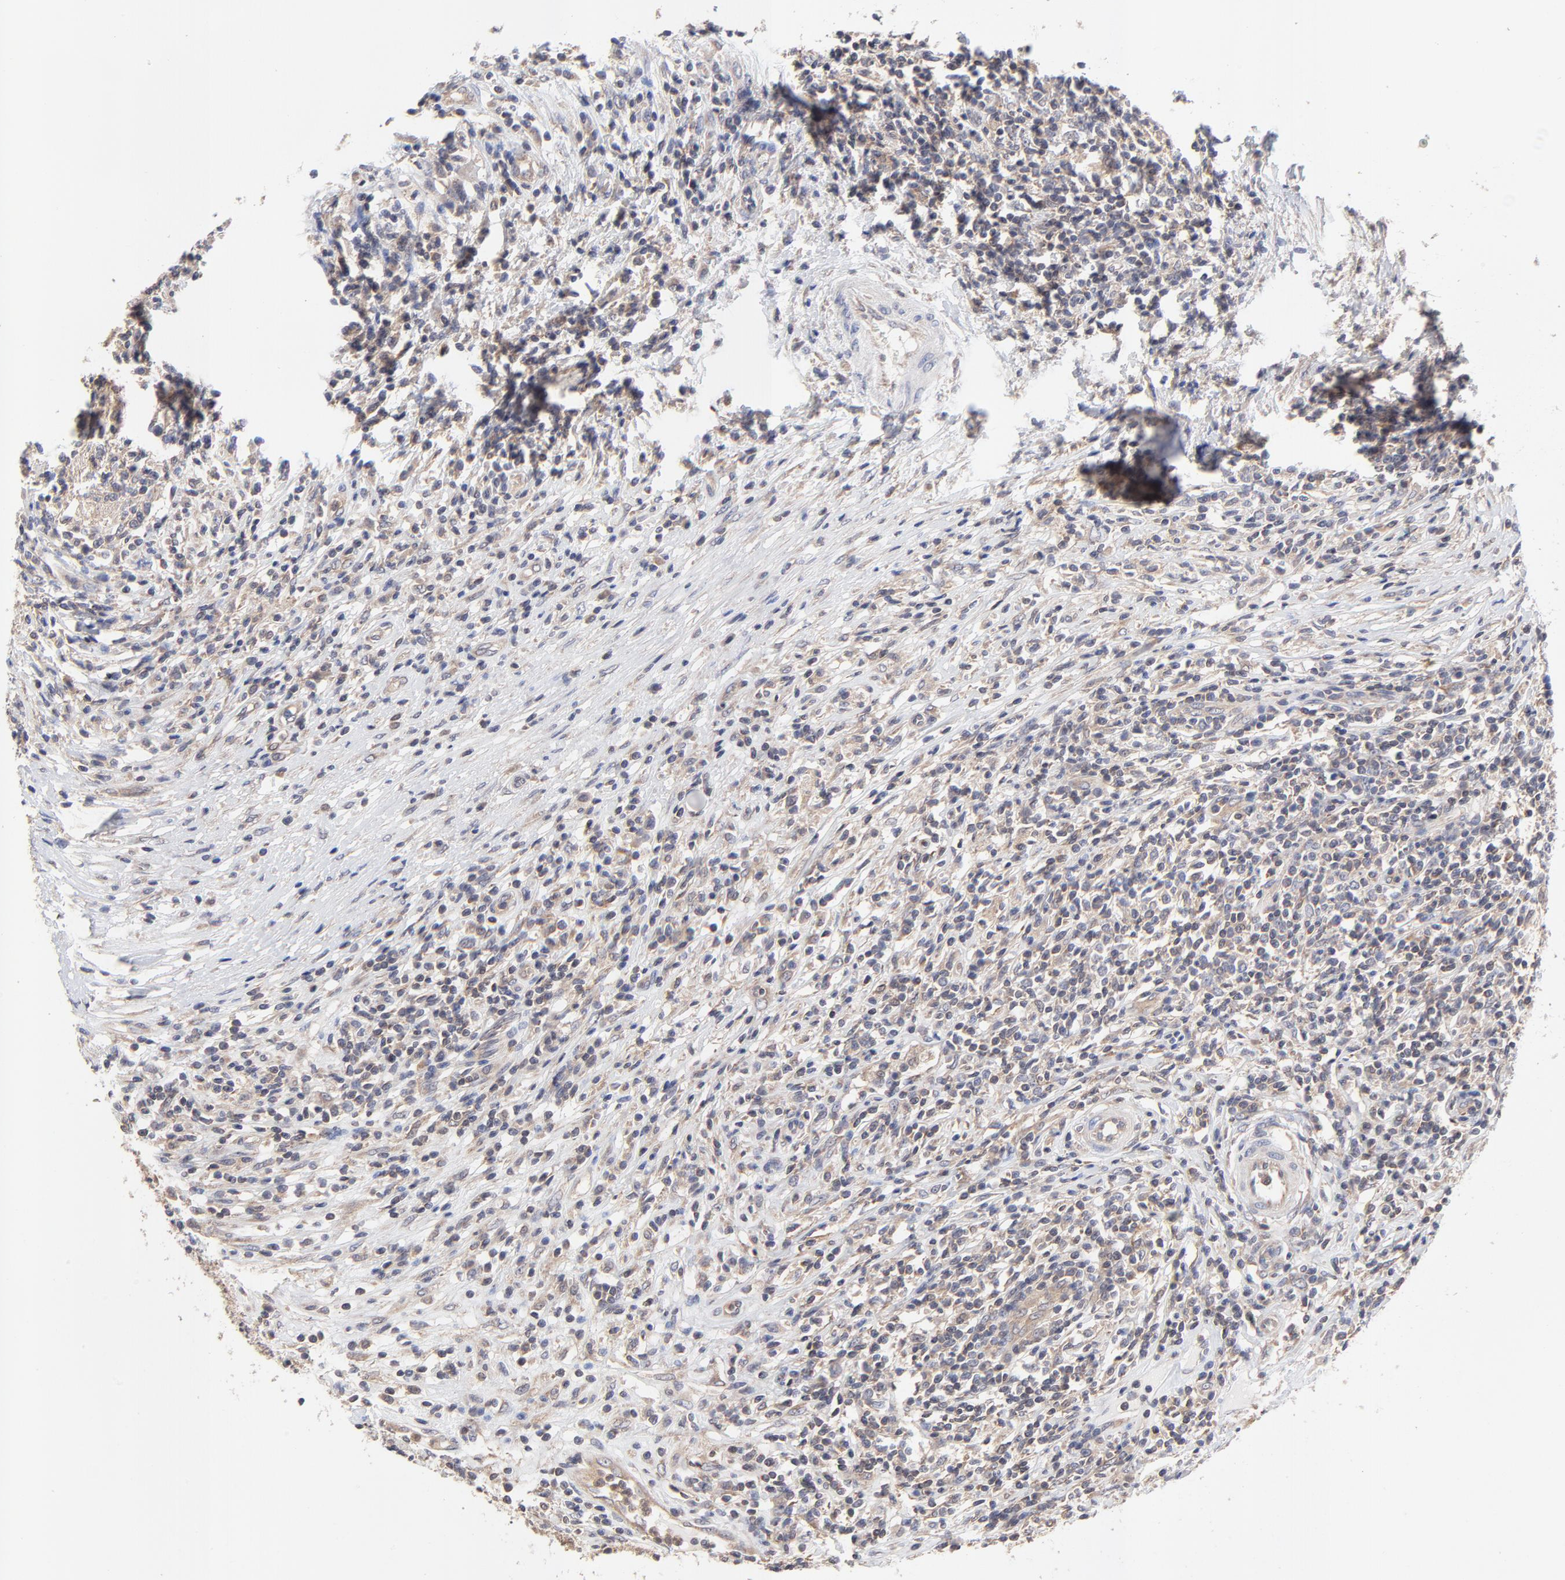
{"staining": {"intensity": "moderate", "quantity": "<25%", "location": "cytoplasmic/membranous"}, "tissue": "lymphoma", "cell_type": "Tumor cells", "image_type": "cancer", "snomed": [{"axis": "morphology", "description": "Malignant lymphoma, non-Hodgkin's type, High grade"}, {"axis": "topography", "description": "Lymph node"}], "caption": "Immunohistochemistry (DAB (3,3'-diaminobenzidine)) staining of high-grade malignant lymphoma, non-Hodgkin's type demonstrates moderate cytoplasmic/membranous protein staining in about <25% of tumor cells.", "gene": "PCMT1", "patient": {"sex": "female", "age": 84}}